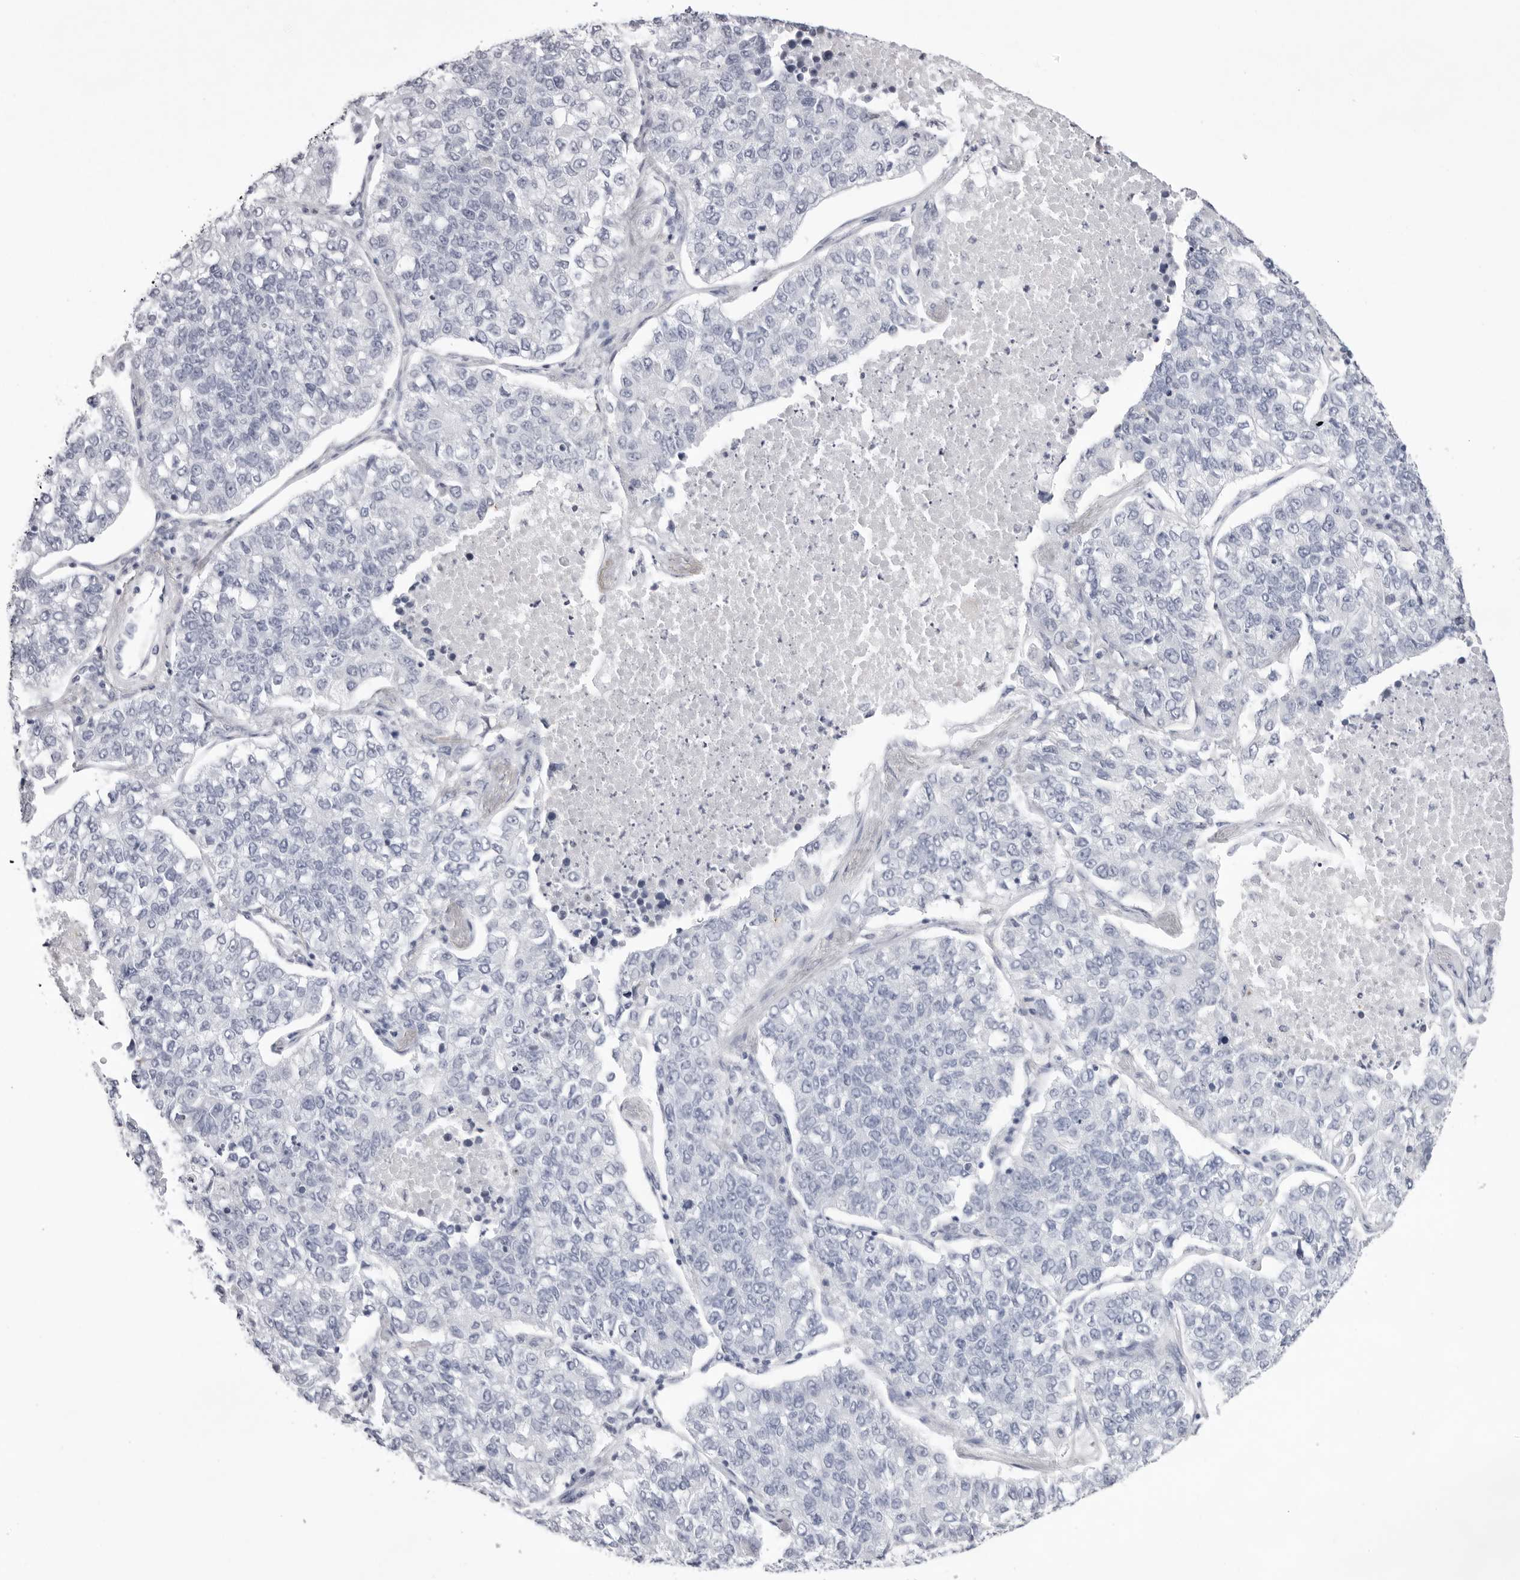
{"staining": {"intensity": "negative", "quantity": "none", "location": "none"}, "tissue": "lung cancer", "cell_type": "Tumor cells", "image_type": "cancer", "snomed": [{"axis": "morphology", "description": "Adenocarcinoma, NOS"}, {"axis": "topography", "description": "Lung"}], "caption": "The photomicrograph demonstrates no significant expression in tumor cells of lung adenocarcinoma. The staining was performed using DAB (3,3'-diaminobenzidine) to visualize the protein expression in brown, while the nuclei were stained in blue with hematoxylin (Magnification: 20x).", "gene": "TMOD4", "patient": {"sex": "male", "age": 49}}